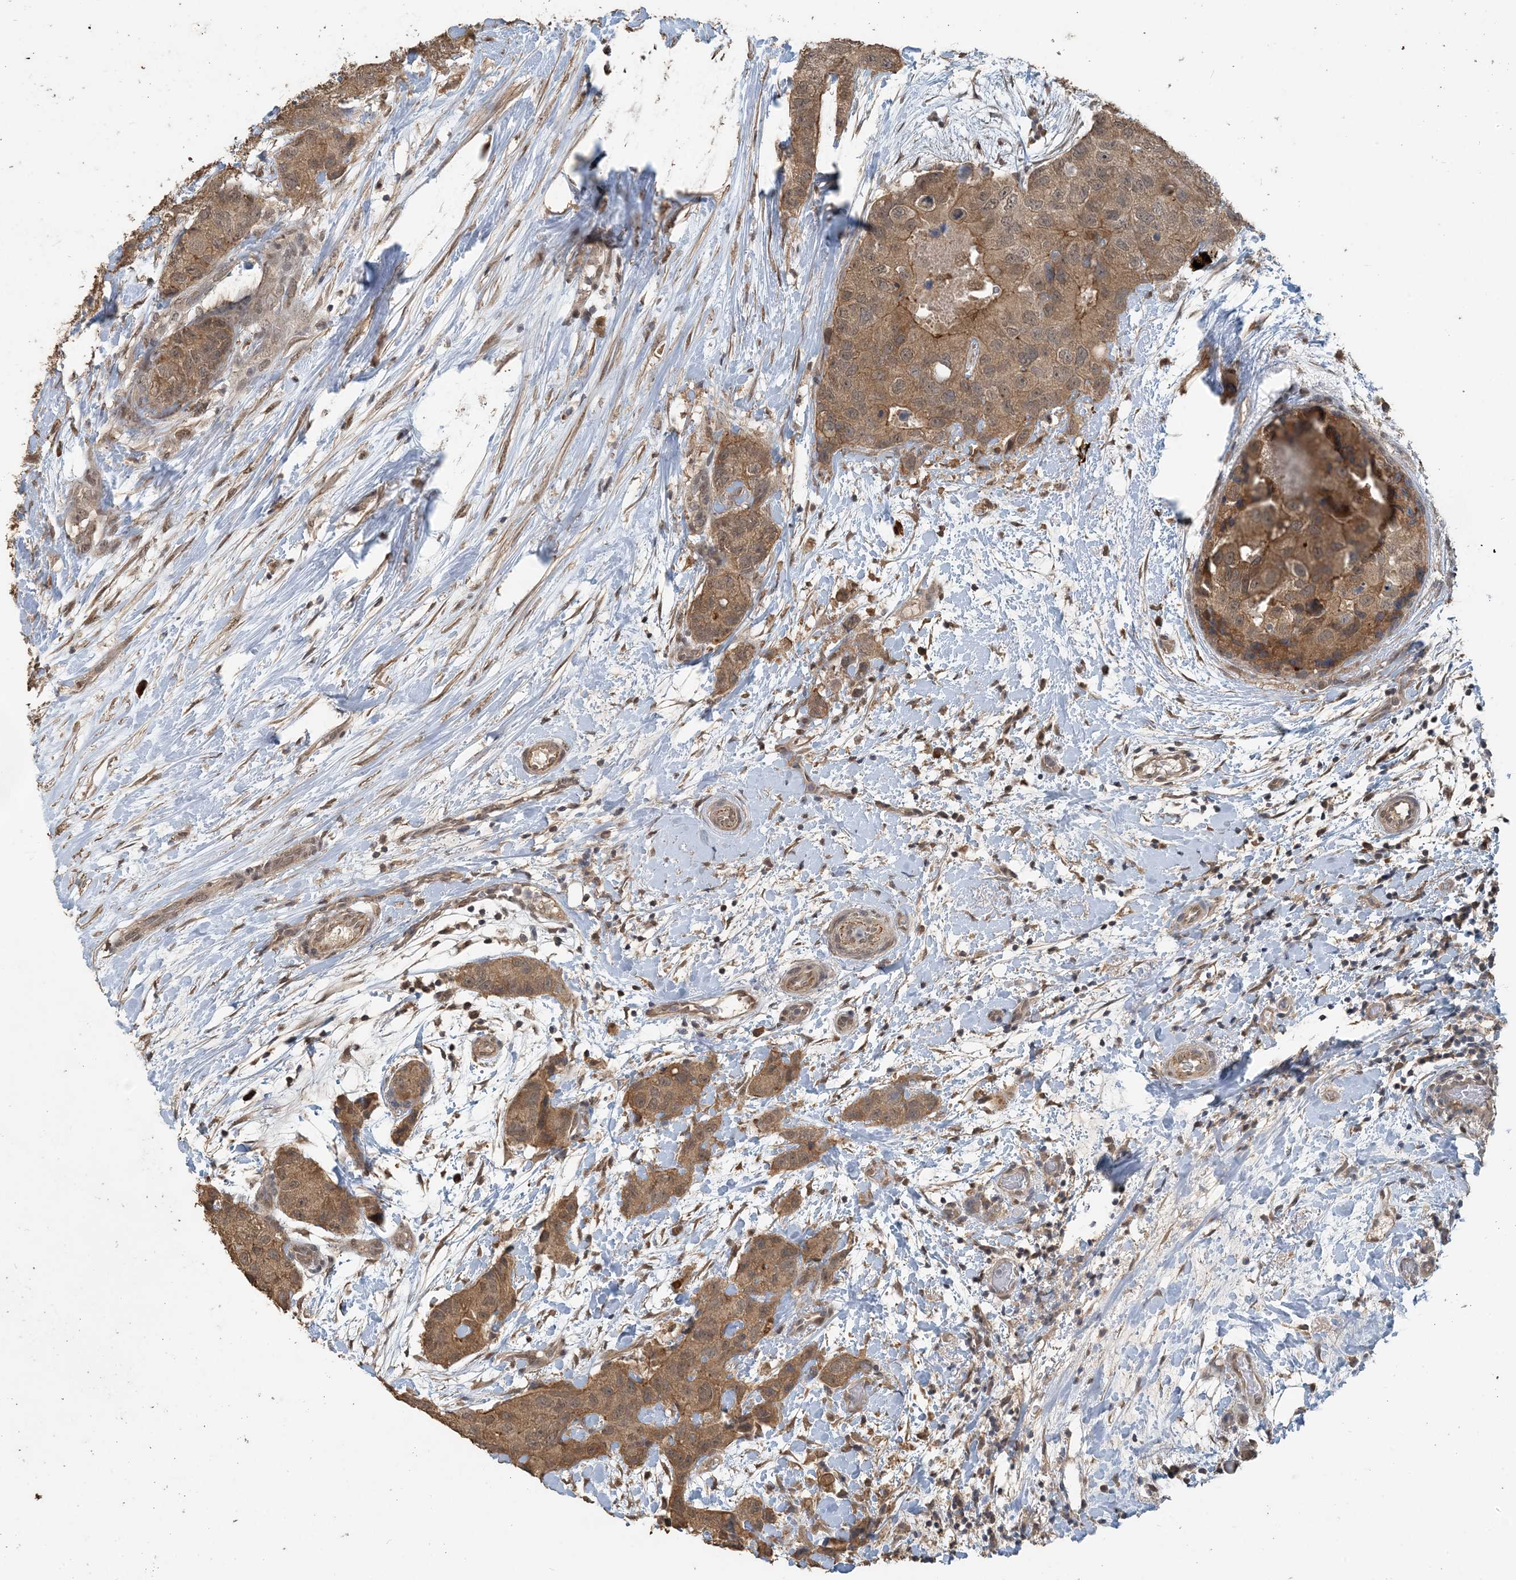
{"staining": {"intensity": "moderate", "quantity": ">75%", "location": "cytoplasmic/membranous,nuclear"}, "tissue": "breast cancer", "cell_type": "Tumor cells", "image_type": "cancer", "snomed": [{"axis": "morphology", "description": "Duct carcinoma"}, {"axis": "topography", "description": "Breast"}], "caption": "Moderate cytoplasmic/membranous and nuclear staining for a protein is appreciated in about >75% of tumor cells of invasive ductal carcinoma (breast) using immunohistochemistry (IHC).", "gene": "ZC3H12A", "patient": {"sex": "female", "age": 62}}